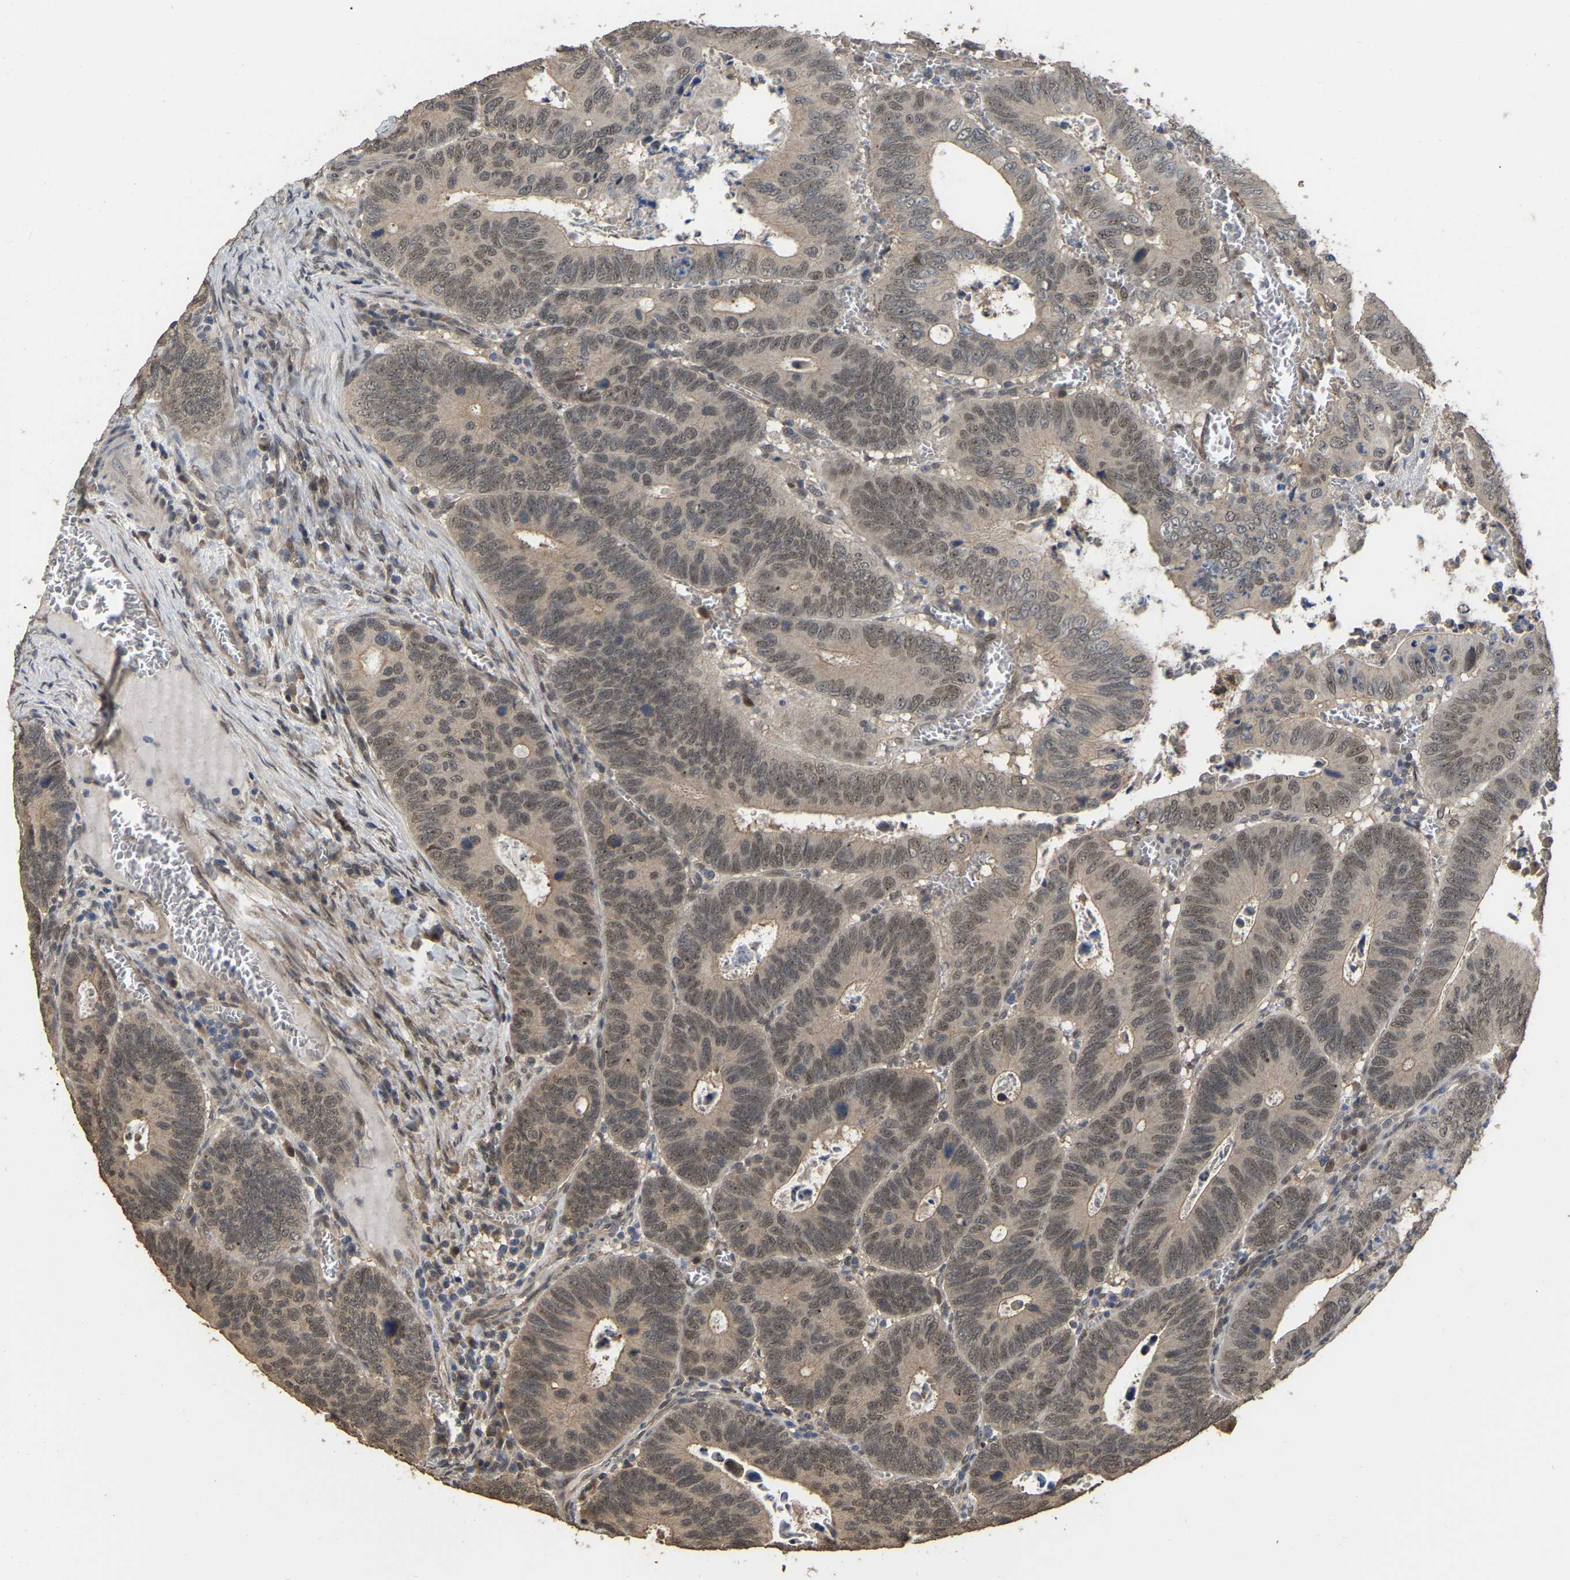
{"staining": {"intensity": "weak", "quantity": ">75%", "location": "cytoplasmic/membranous,nuclear"}, "tissue": "colorectal cancer", "cell_type": "Tumor cells", "image_type": "cancer", "snomed": [{"axis": "morphology", "description": "Inflammation, NOS"}, {"axis": "morphology", "description": "Adenocarcinoma, NOS"}, {"axis": "topography", "description": "Colon"}], "caption": "Weak cytoplasmic/membranous and nuclear expression is present in about >75% of tumor cells in colorectal cancer (adenocarcinoma). (DAB IHC with brightfield microscopy, high magnification).", "gene": "ARHGAP23", "patient": {"sex": "male", "age": 72}}